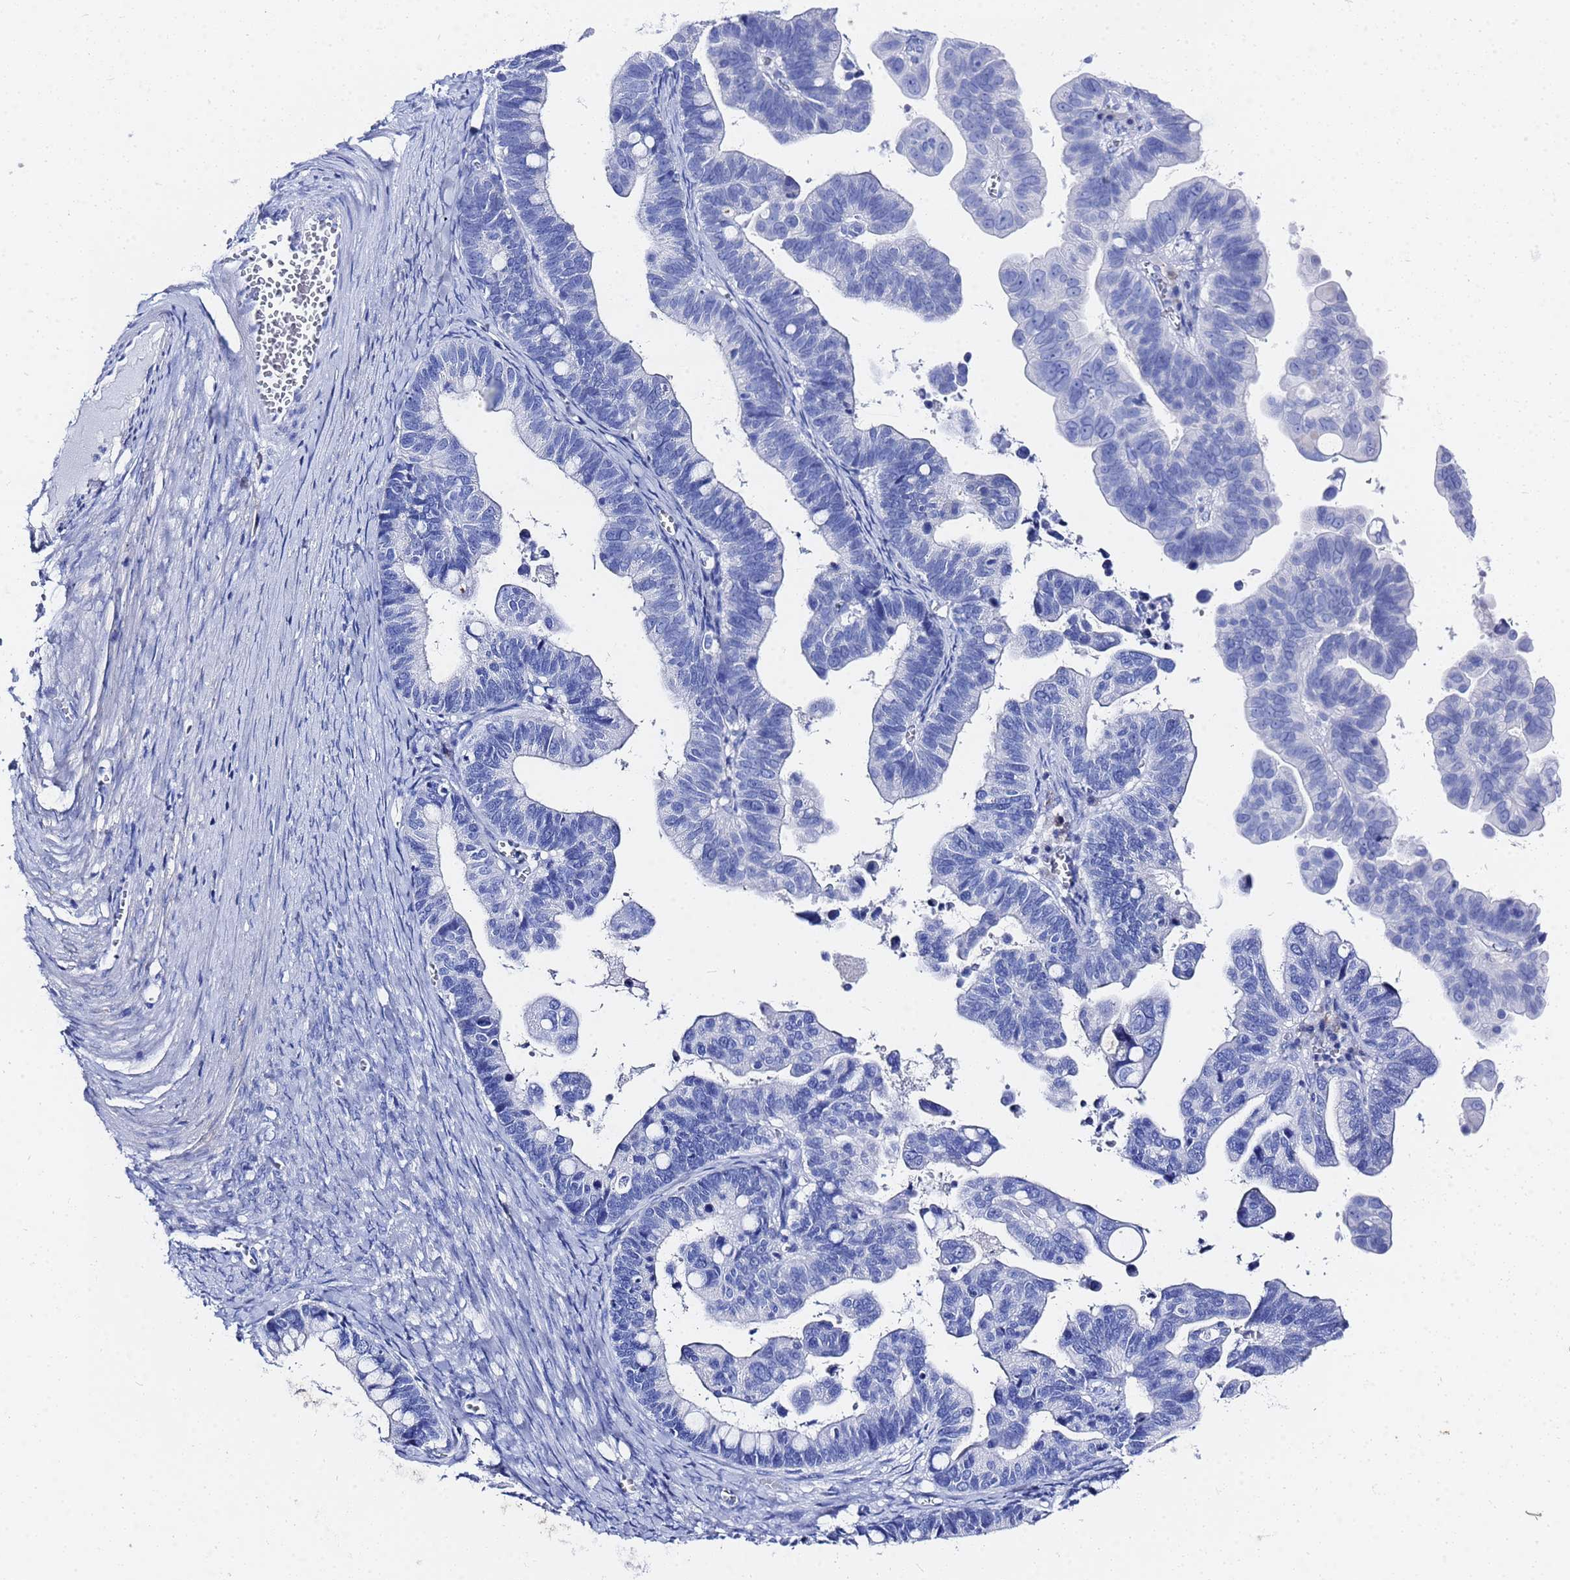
{"staining": {"intensity": "negative", "quantity": "none", "location": "none"}, "tissue": "ovarian cancer", "cell_type": "Tumor cells", "image_type": "cancer", "snomed": [{"axis": "morphology", "description": "Cystadenocarcinoma, serous, NOS"}, {"axis": "topography", "description": "Ovary"}], "caption": "A high-resolution histopathology image shows immunohistochemistry staining of ovarian serous cystadenocarcinoma, which demonstrates no significant positivity in tumor cells.", "gene": "GGT1", "patient": {"sex": "female", "age": 56}}